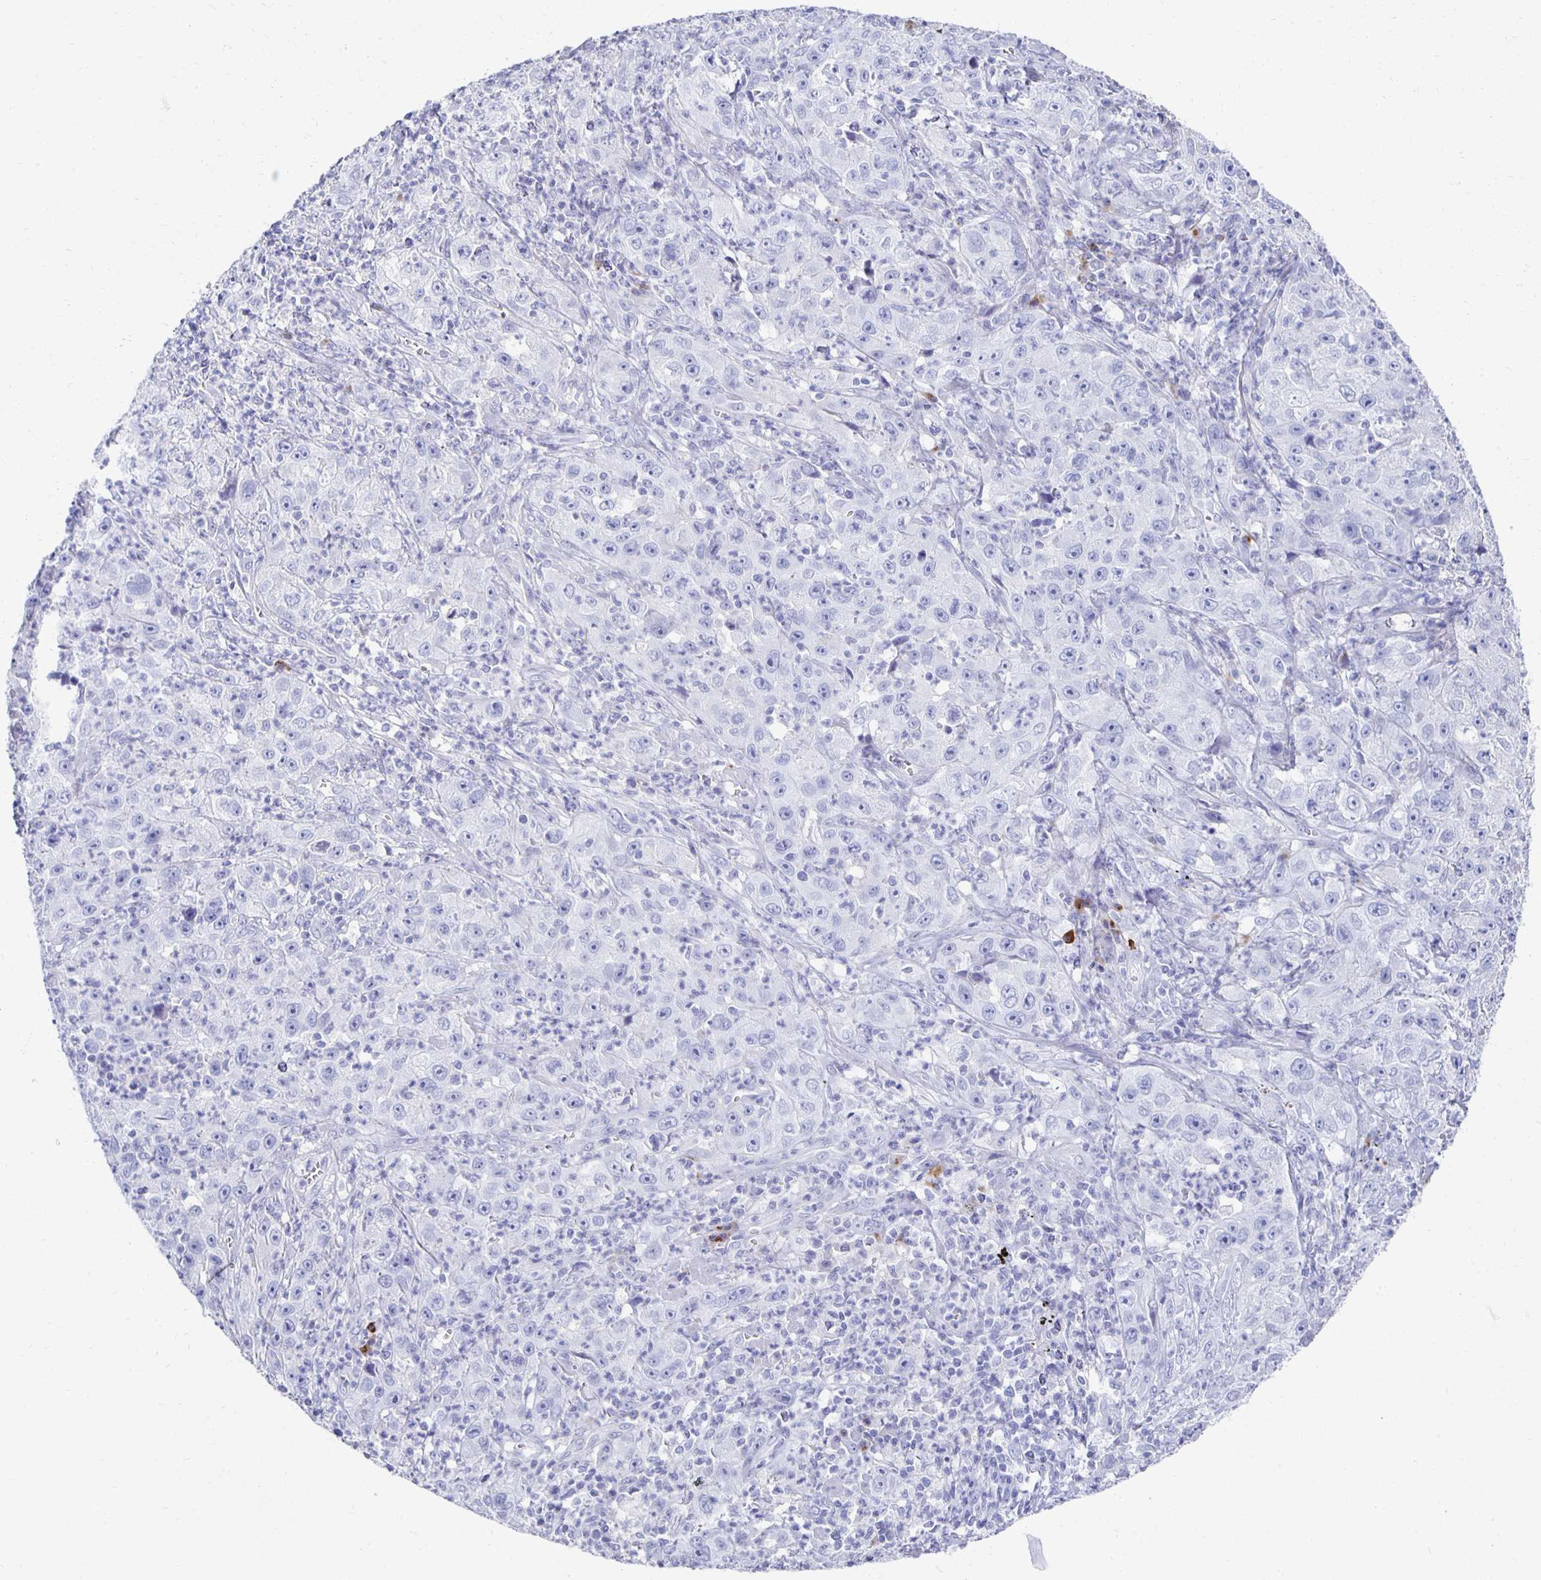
{"staining": {"intensity": "negative", "quantity": "none", "location": "none"}, "tissue": "lung cancer", "cell_type": "Tumor cells", "image_type": "cancer", "snomed": [{"axis": "morphology", "description": "Squamous cell carcinoma, NOS"}, {"axis": "topography", "description": "Lung"}], "caption": "Immunohistochemical staining of human lung cancer displays no significant positivity in tumor cells.", "gene": "PRDM7", "patient": {"sex": "male", "age": 71}}